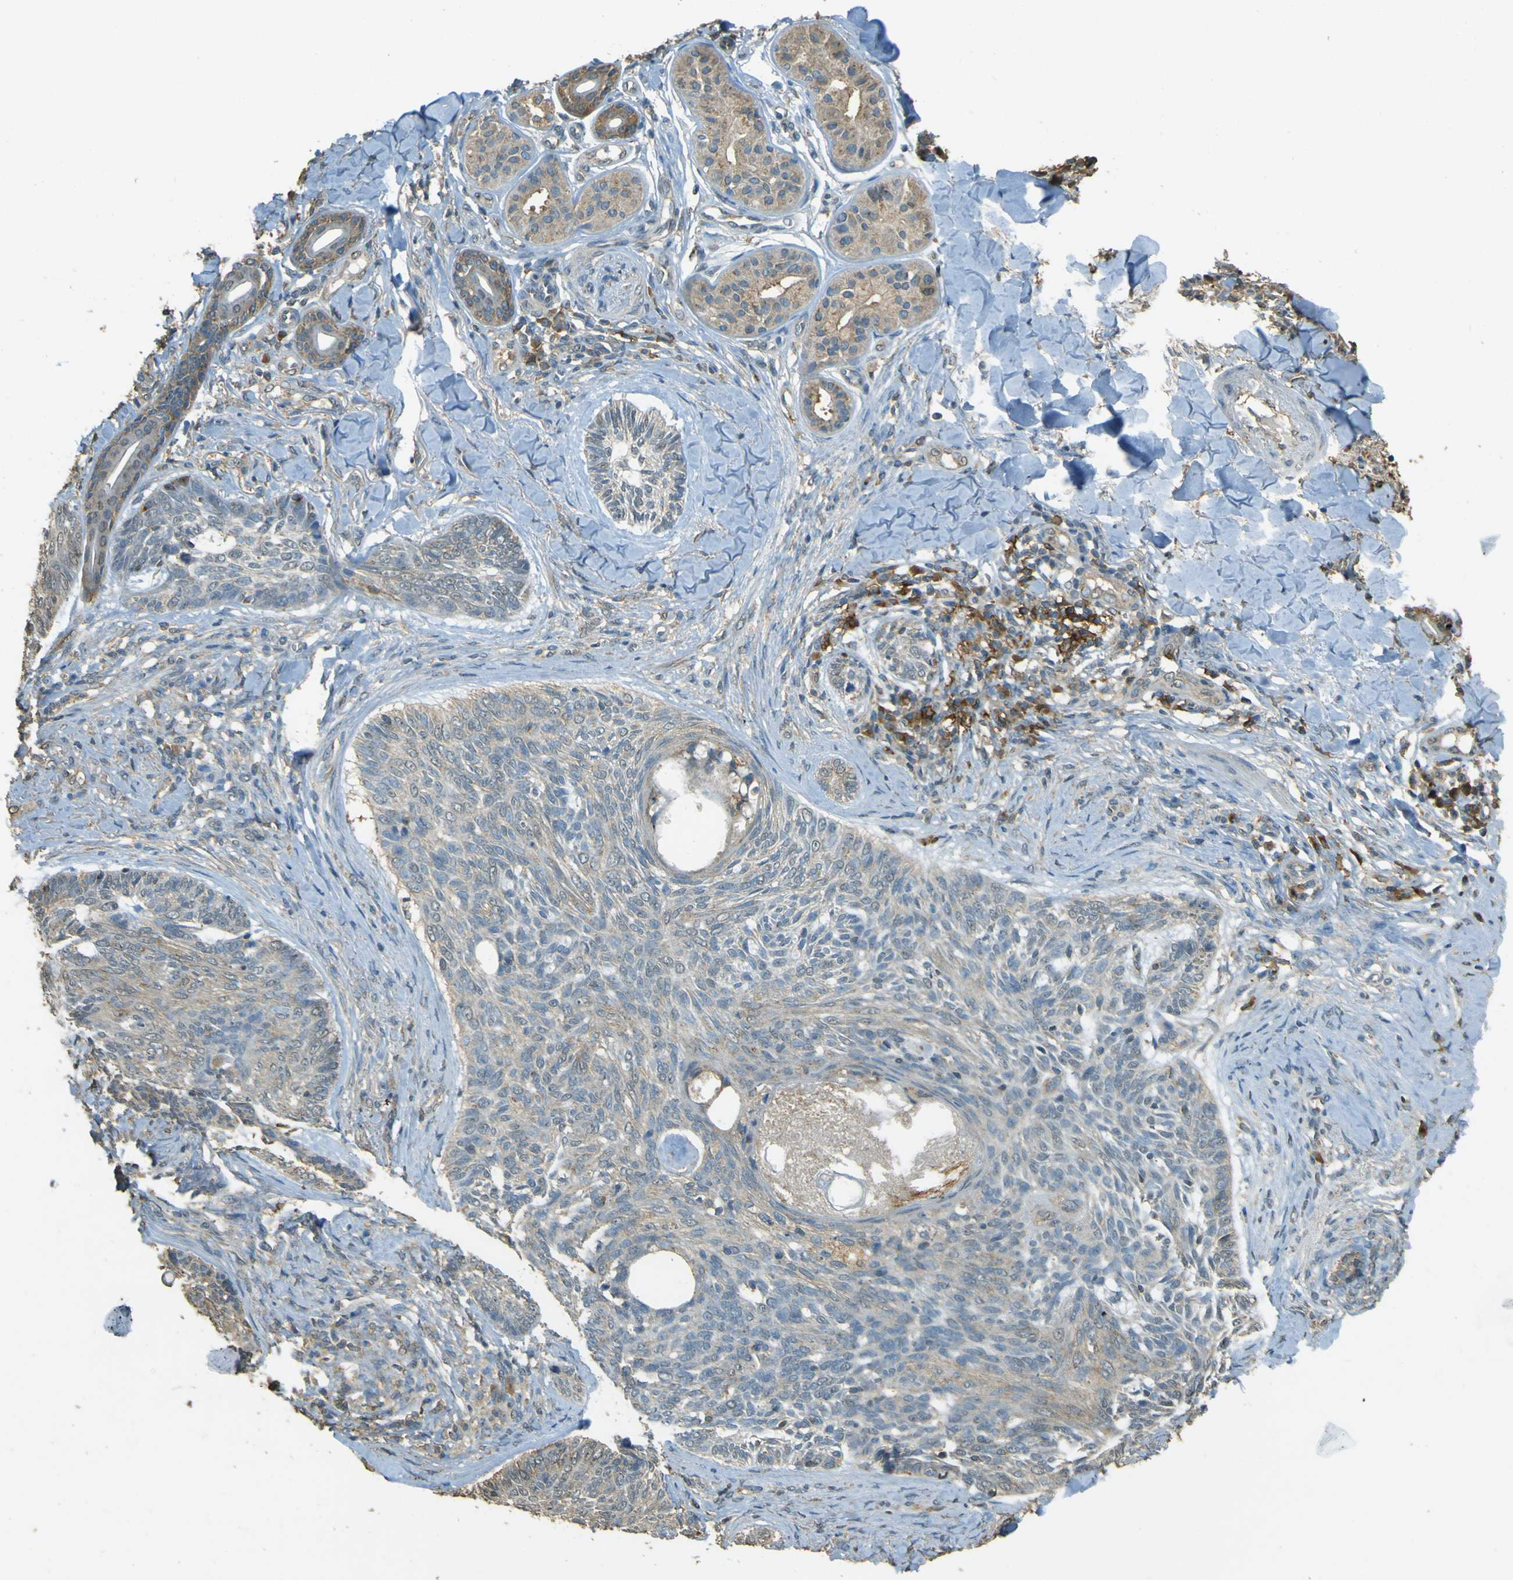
{"staining": {"intensity": "weak", "quantity": "<25%", "location": "cytoplasmic/membranous"}, "tissue": "skin cancer", "cell_type": "Tumor cells", "image_type": "cancer", "snomed": [{"axis": "morphology", "description": "Basal cell carcinoma"}, {"axis": "topography", "description": "Skin"}], "caption": "DAB (3,3'-diaminobenzidine) immunohistochemical staining of human skin cancer (basal cell carcinoma) shows no significant positivity in tumor cells. (Stains: DAB immunohistochemistry with hematoxylin counter stain, Microscopy: brightfield microscopy at high magnification).", "gene": "GOLGA1", "patient": {"sex": "male", "age": 43}}